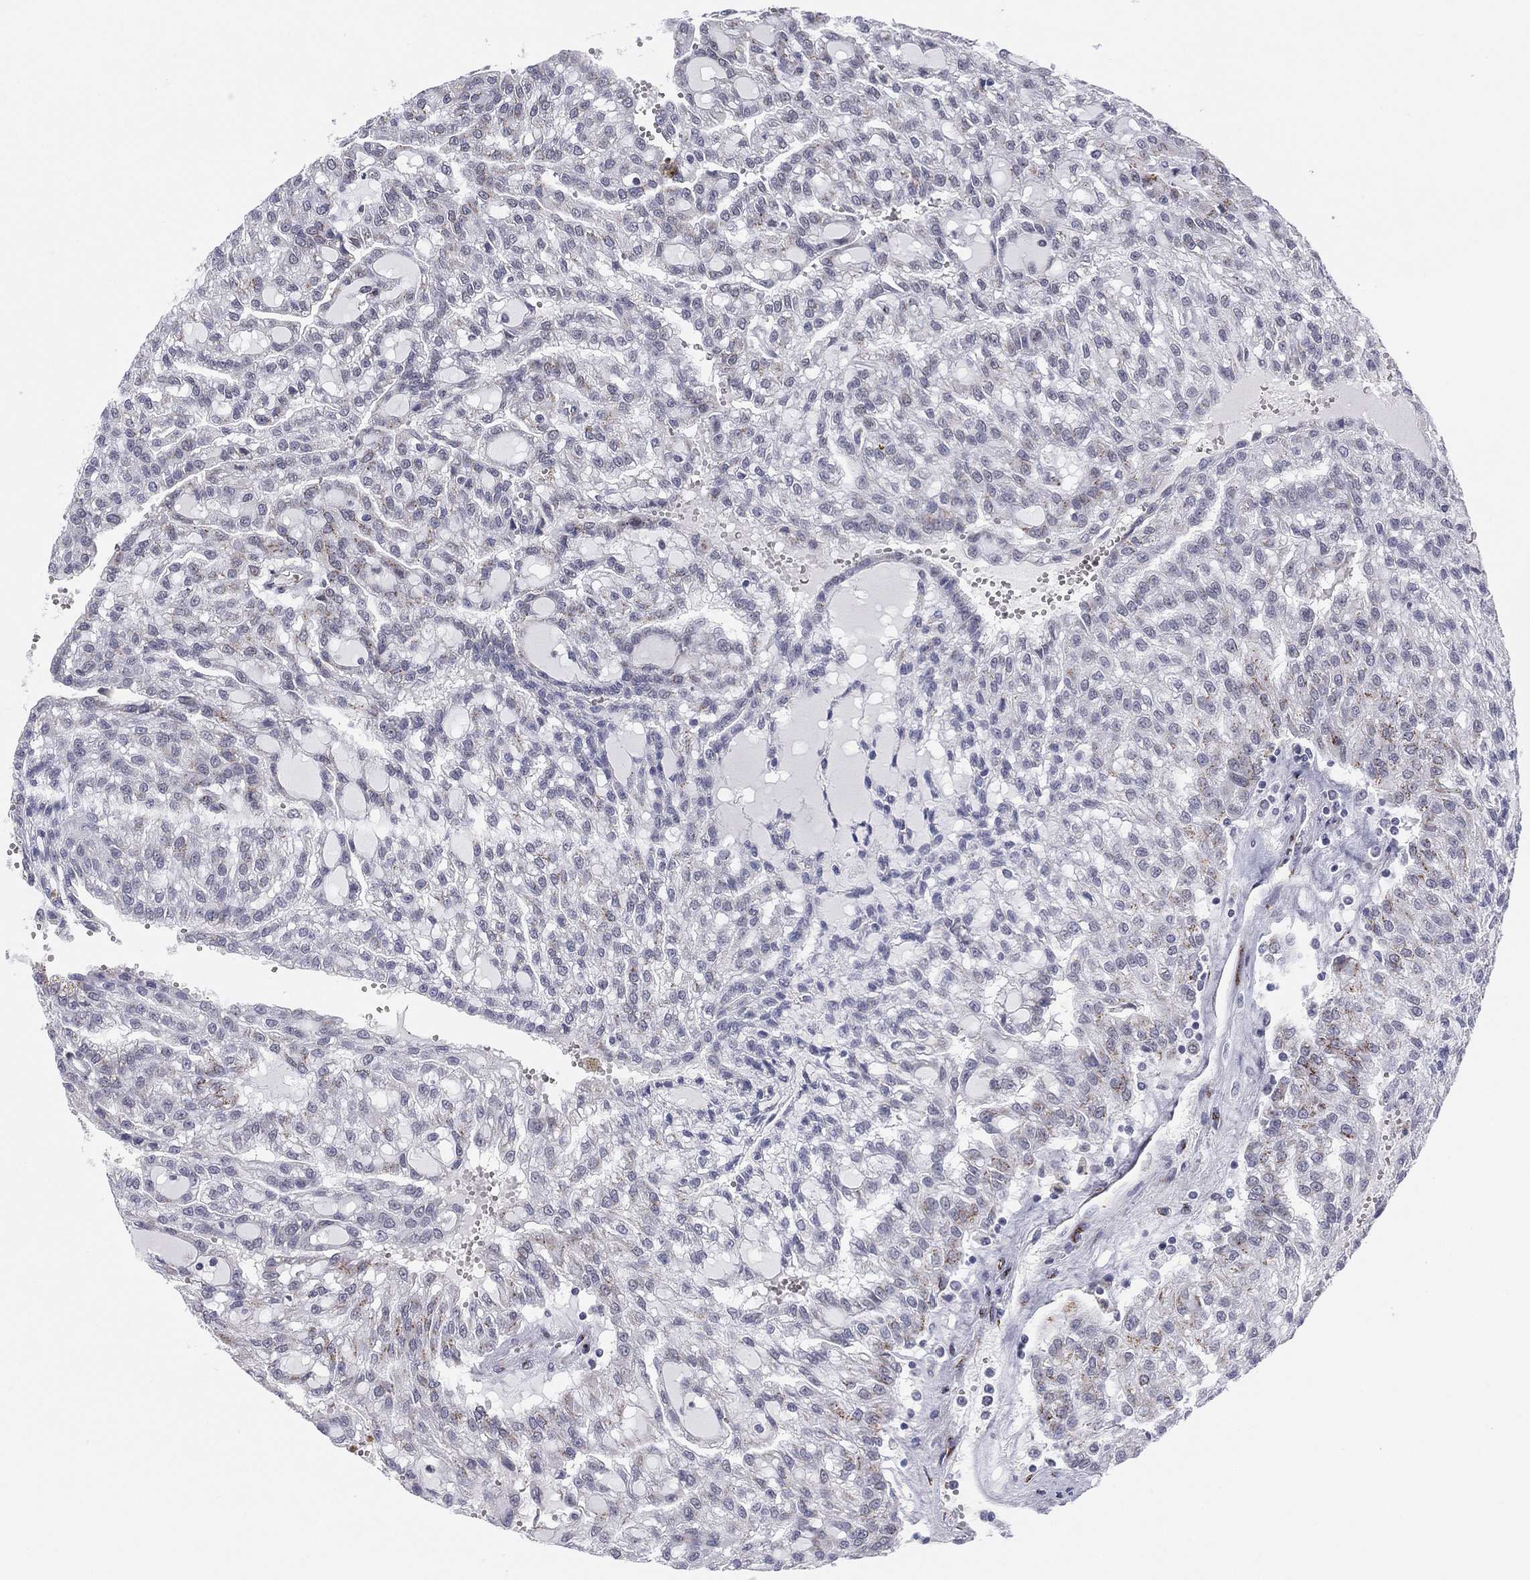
{"staining": {"intensity": "negative", "quantity": "none", "location": "none"}, "tissue": "renal cancer", "cell_type": "Tumor cells", "image_type": "cancer", "snomed": [{"axis": "morphology", "description": "Adenocarcinoma, NOS"}, {"axis": "topography", "description": "Kidney"}], "caption": "The photomicrograph reveals no significant expression in tumor cells of adenocarcinoma (renal). (DAB immunohistochemistry (IHC) visualized using brightfield microscopy, high magnification).", "gene": "CD177", "patient": {"sex": "male", "age": 63}}